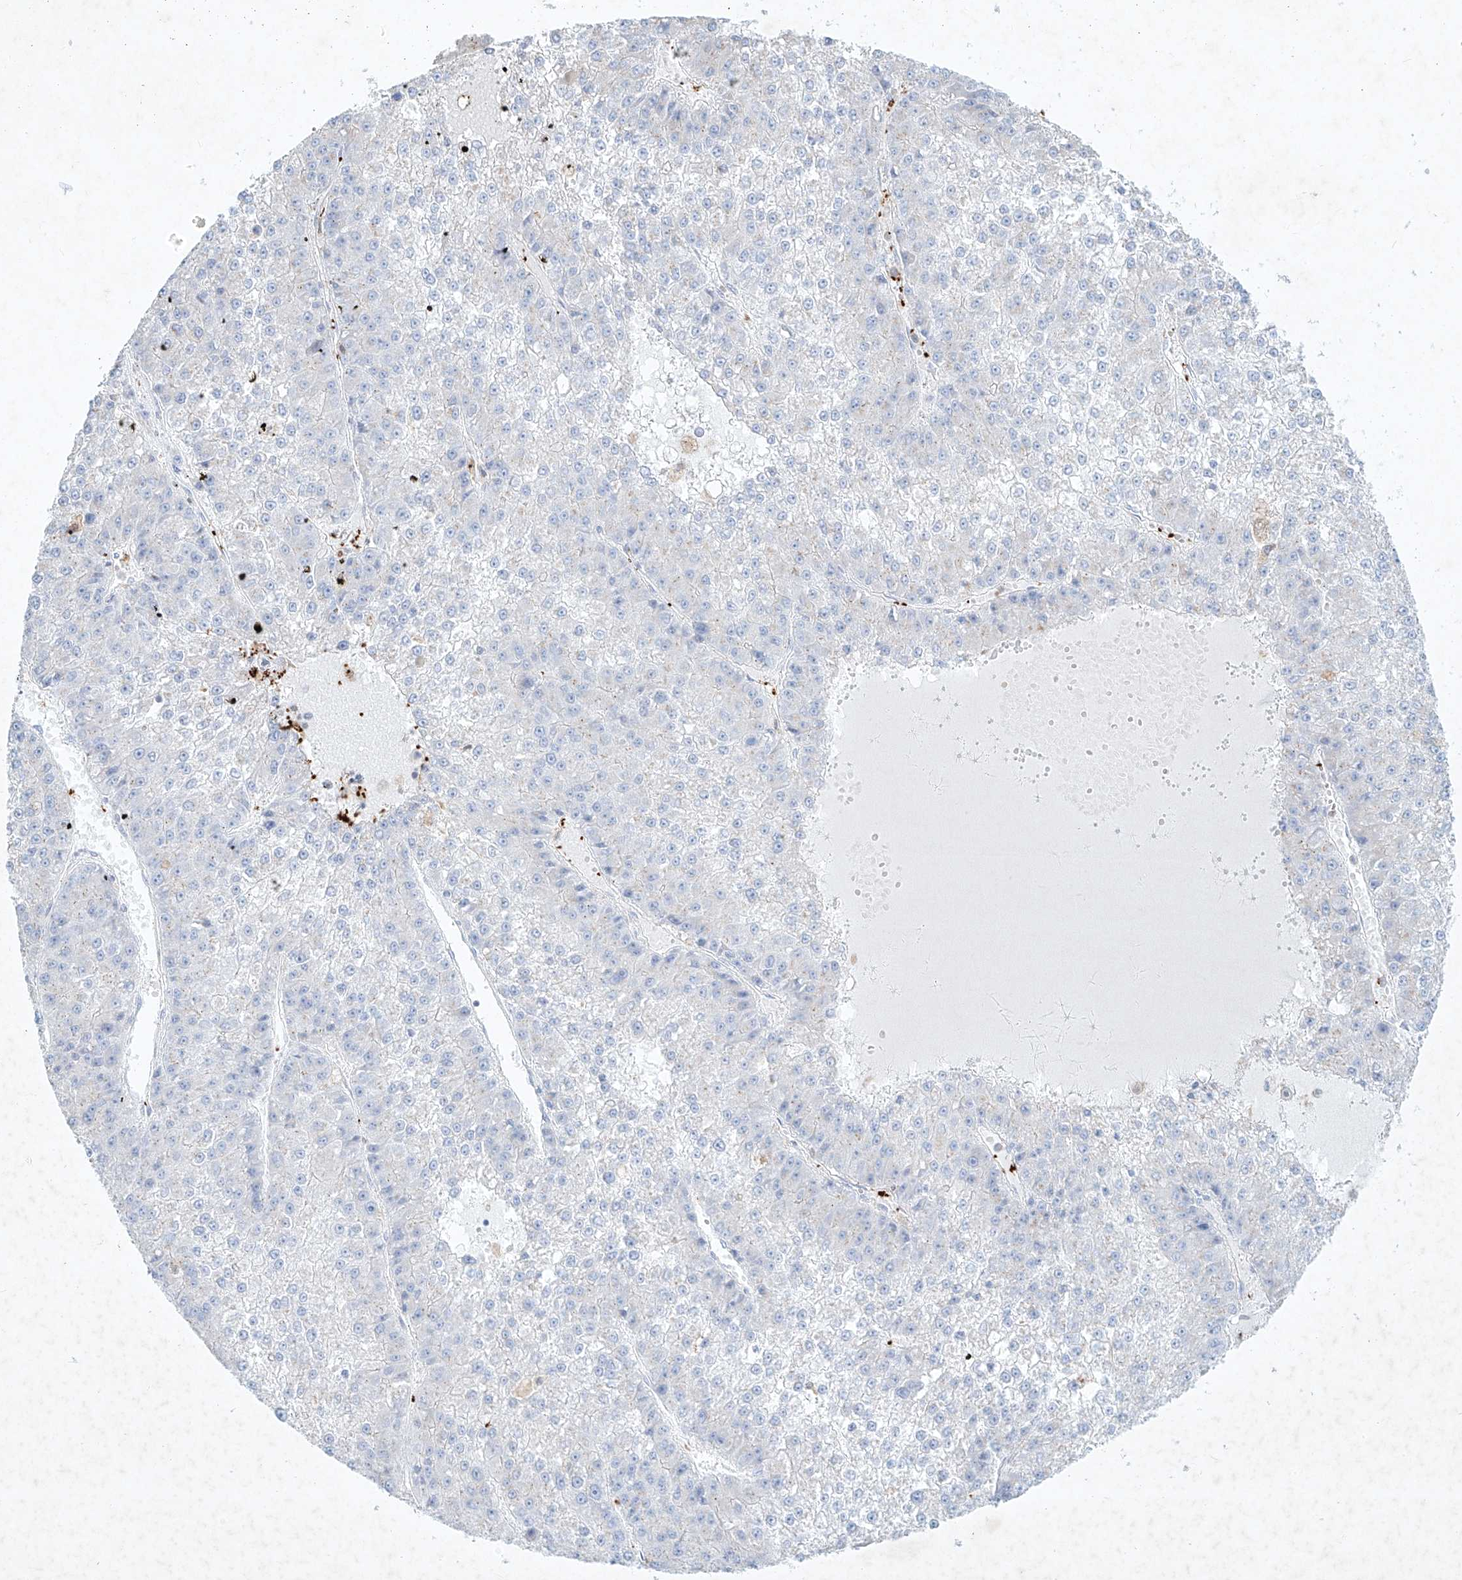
{"staining": {"intensity": "negative", "quantity": "none", "location": "none"}, "tissue": "liver cancer", "cell_type": "Tumor cells", "image_type": "cancer", "snomed": [{"axis": "morphology", "description": "Carcinoma, Hepatocellular, NOS"}, {"axis": "topography", "description": "Liver"}], "caption": "IHC image of neoplastic tissue: human liver cancer (hepatocellular carcinoma) stained with DAB (3,3'-diaminobenzidine) shows no significant protein expression in tumor cells.", "gene": "PLEK", "patient": {"sex": "female", "age": 73}}